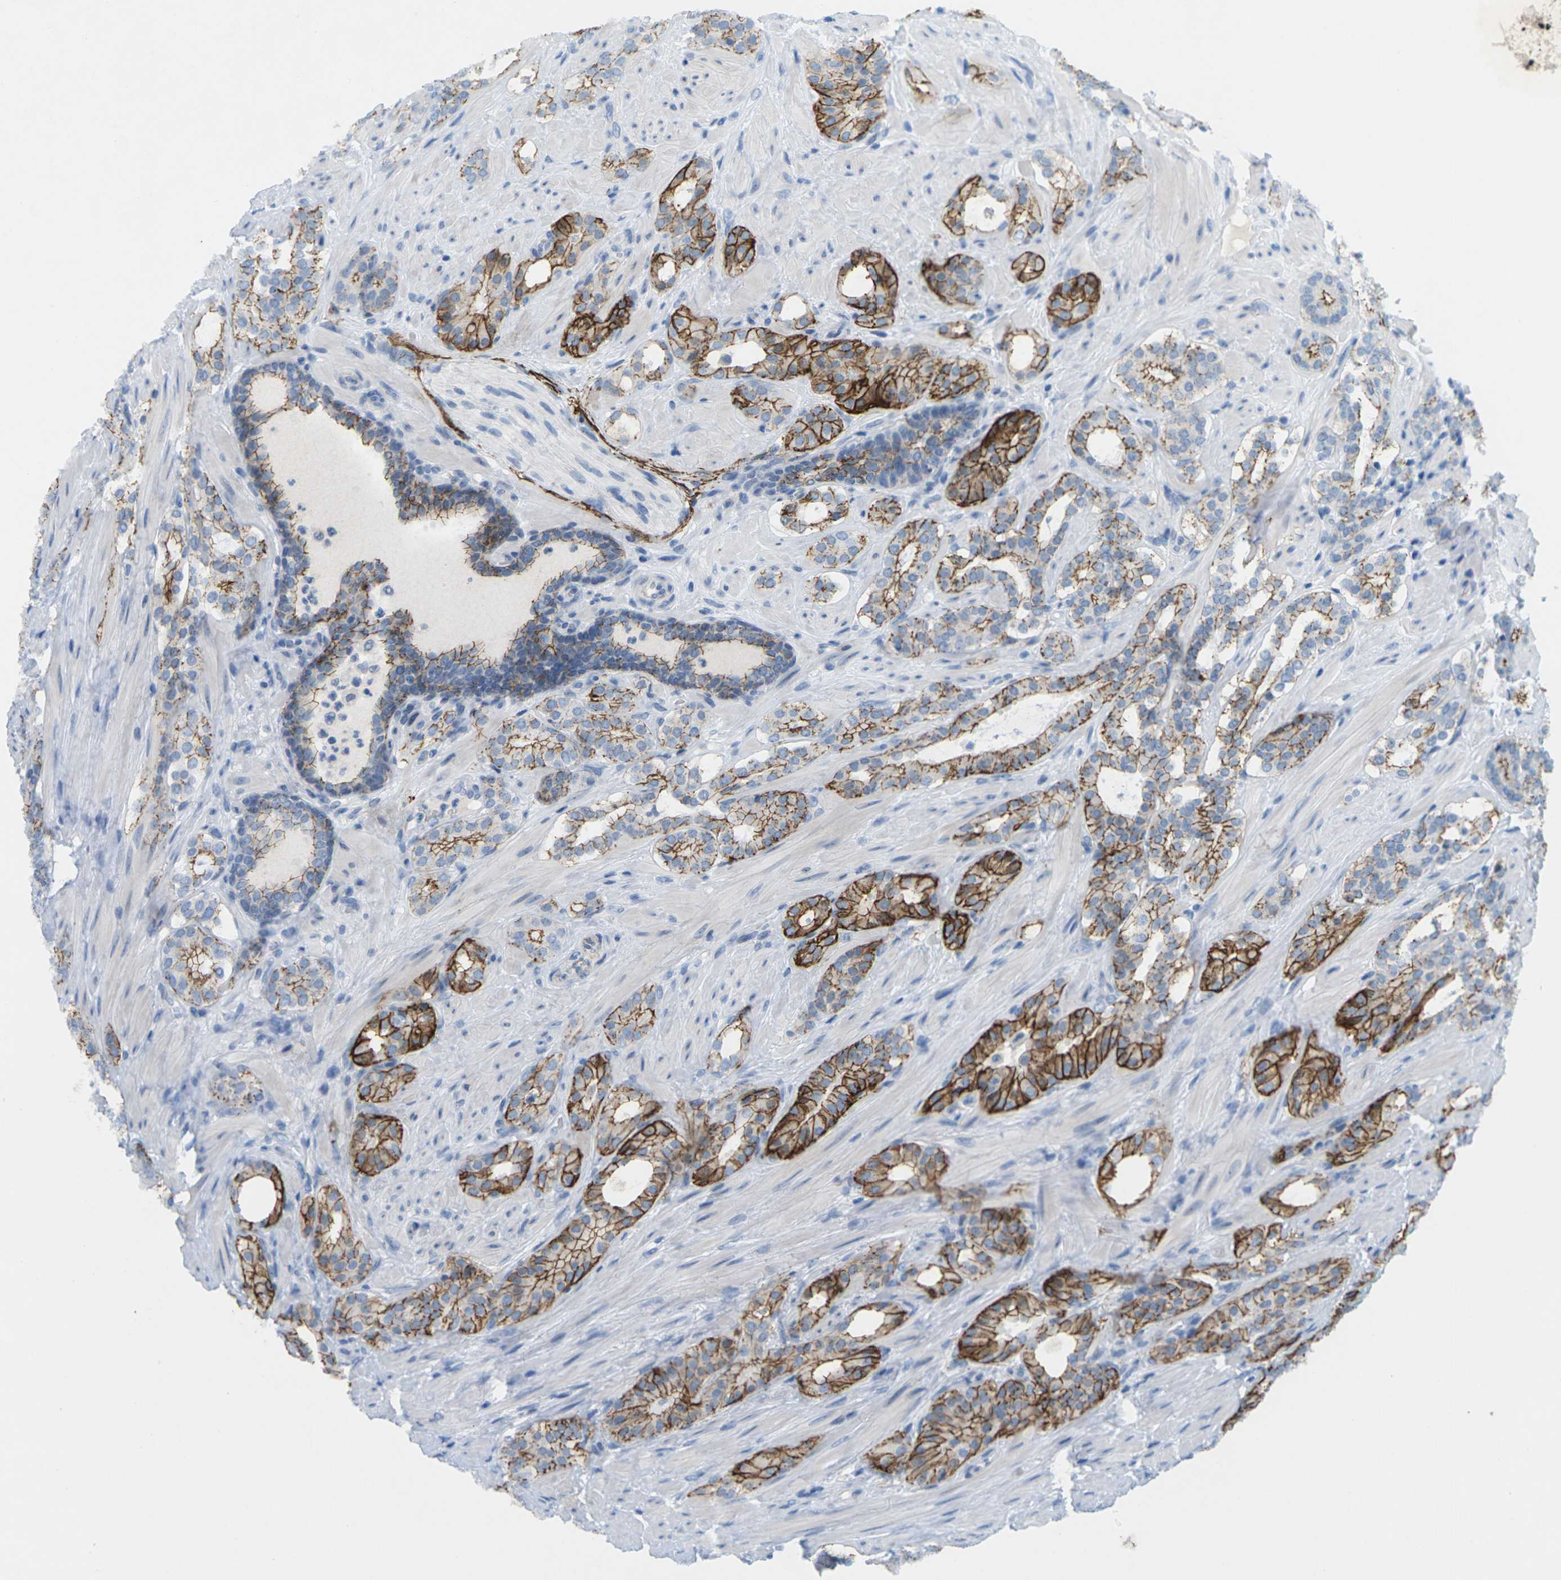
{"staining": {"intensity": "strong", "quantity": ">75%", "location": "cytoplasmic/membranous"}, "tissue": "prostate cancer", "cell_type": "Tumor cells", "image_type": "cancer", "snomed": [{"axis": "morphology", "description": "Adenocarcinoma, Low grade"}, {"axis": "topography", "description": "Prostate"}], "caption": "DAB immunohistochemical staining of human low-grade adenocarcinoma (prostate) exhibits strong cytoplasmic/membranous protein expression in approximately >75% of tumor cells.", "gene": "CLDN3", "patient": {"sex": "male", "age": 63}}